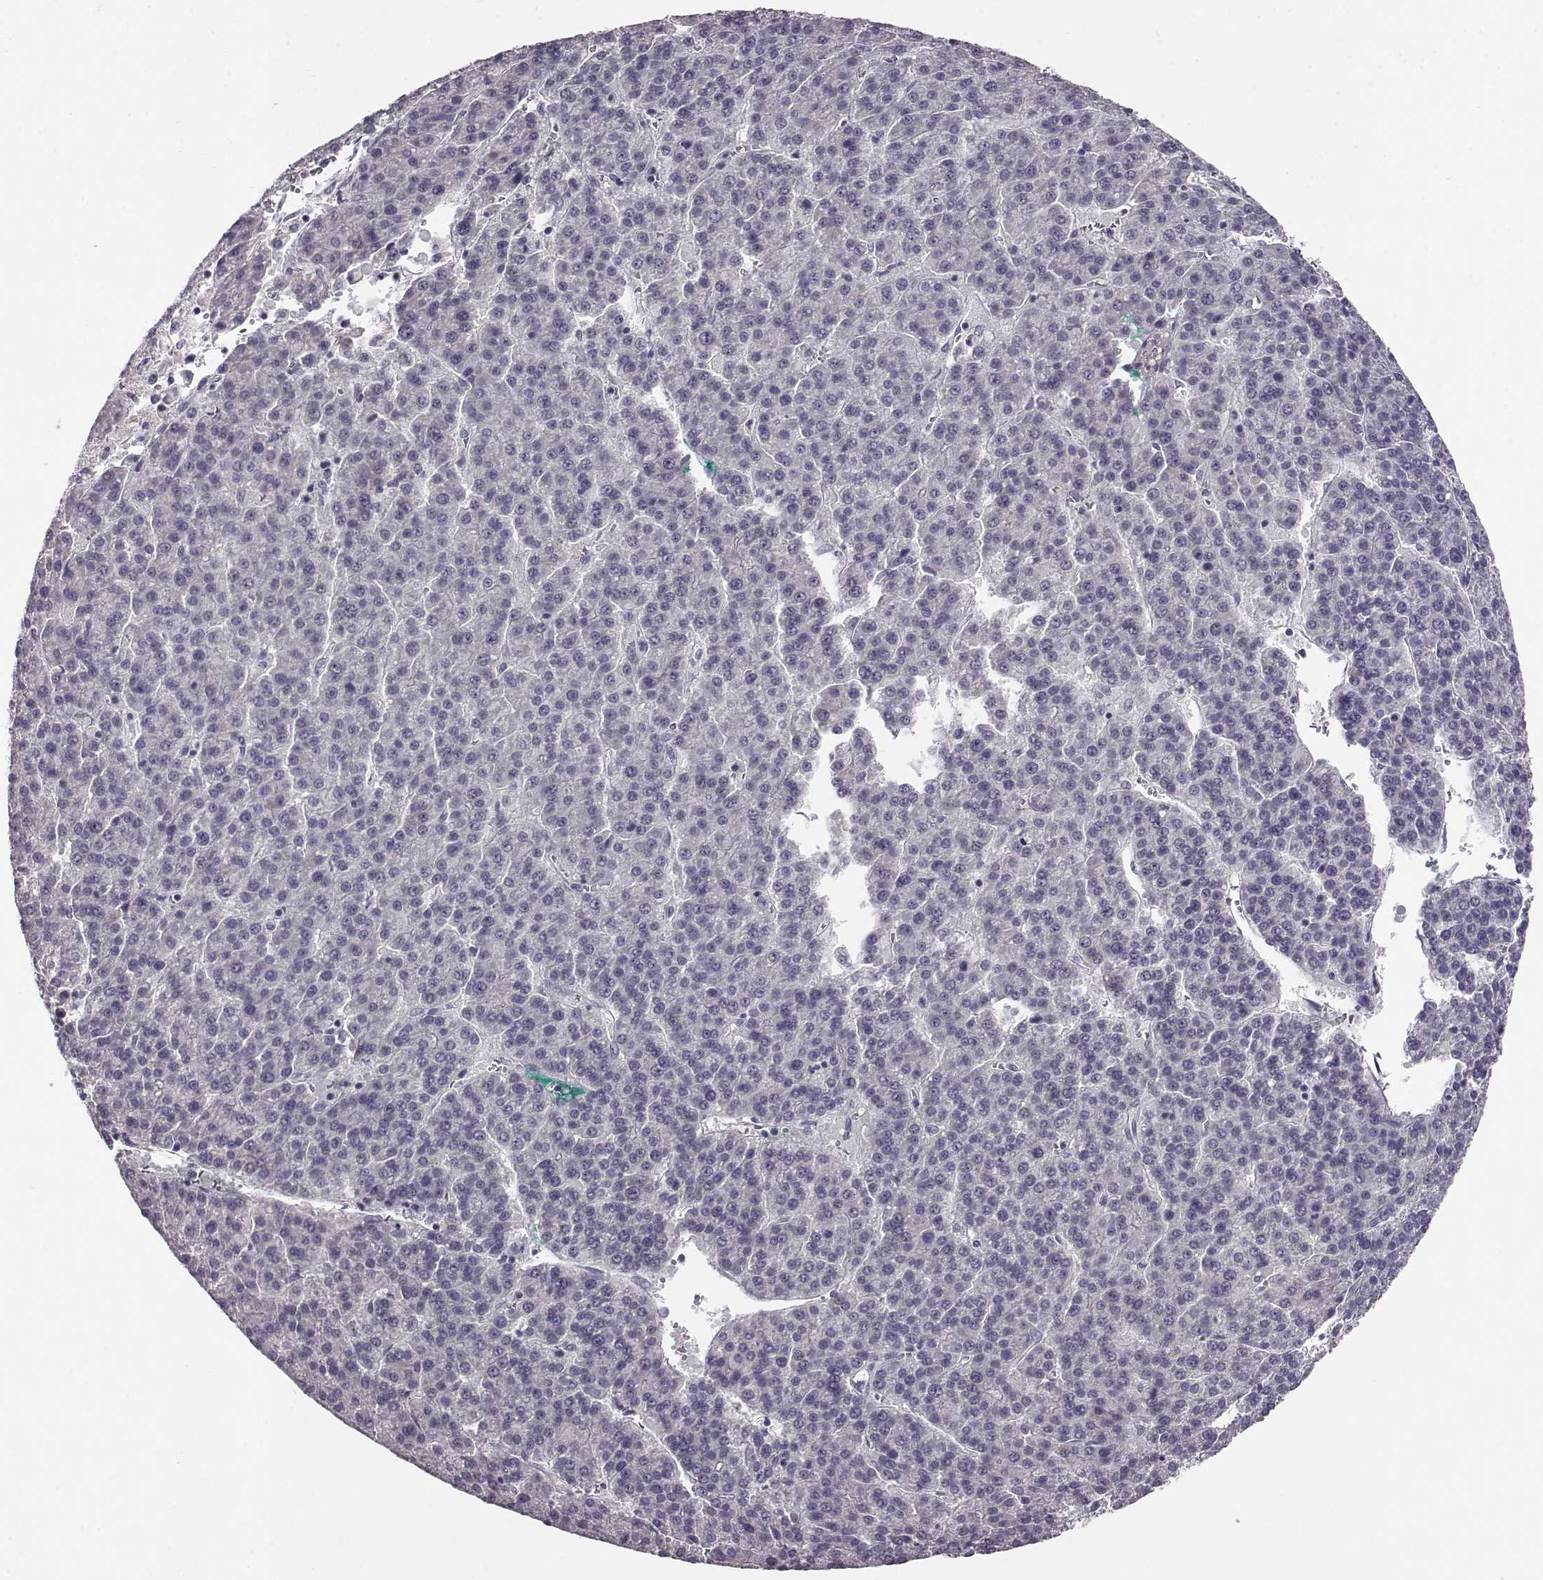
{"staining": {"intensity": "negative", "quantity": "none", "location": "none"}, "tissue": "liver cancer", "cell_type": "Tumor cells", "image_type": "cancer", "snomed": [{"axis": "morphology", "description": "Carcinoma, Hepatocellular, NOS"}, {"axis": "topography", "description": "Liver"}], "caption": "There is no significant positivity in tumor cells of hepatocellular carcinoma (liver).", "gene": "BFSP2", "patient": {"sex": "female", "age": 58}}